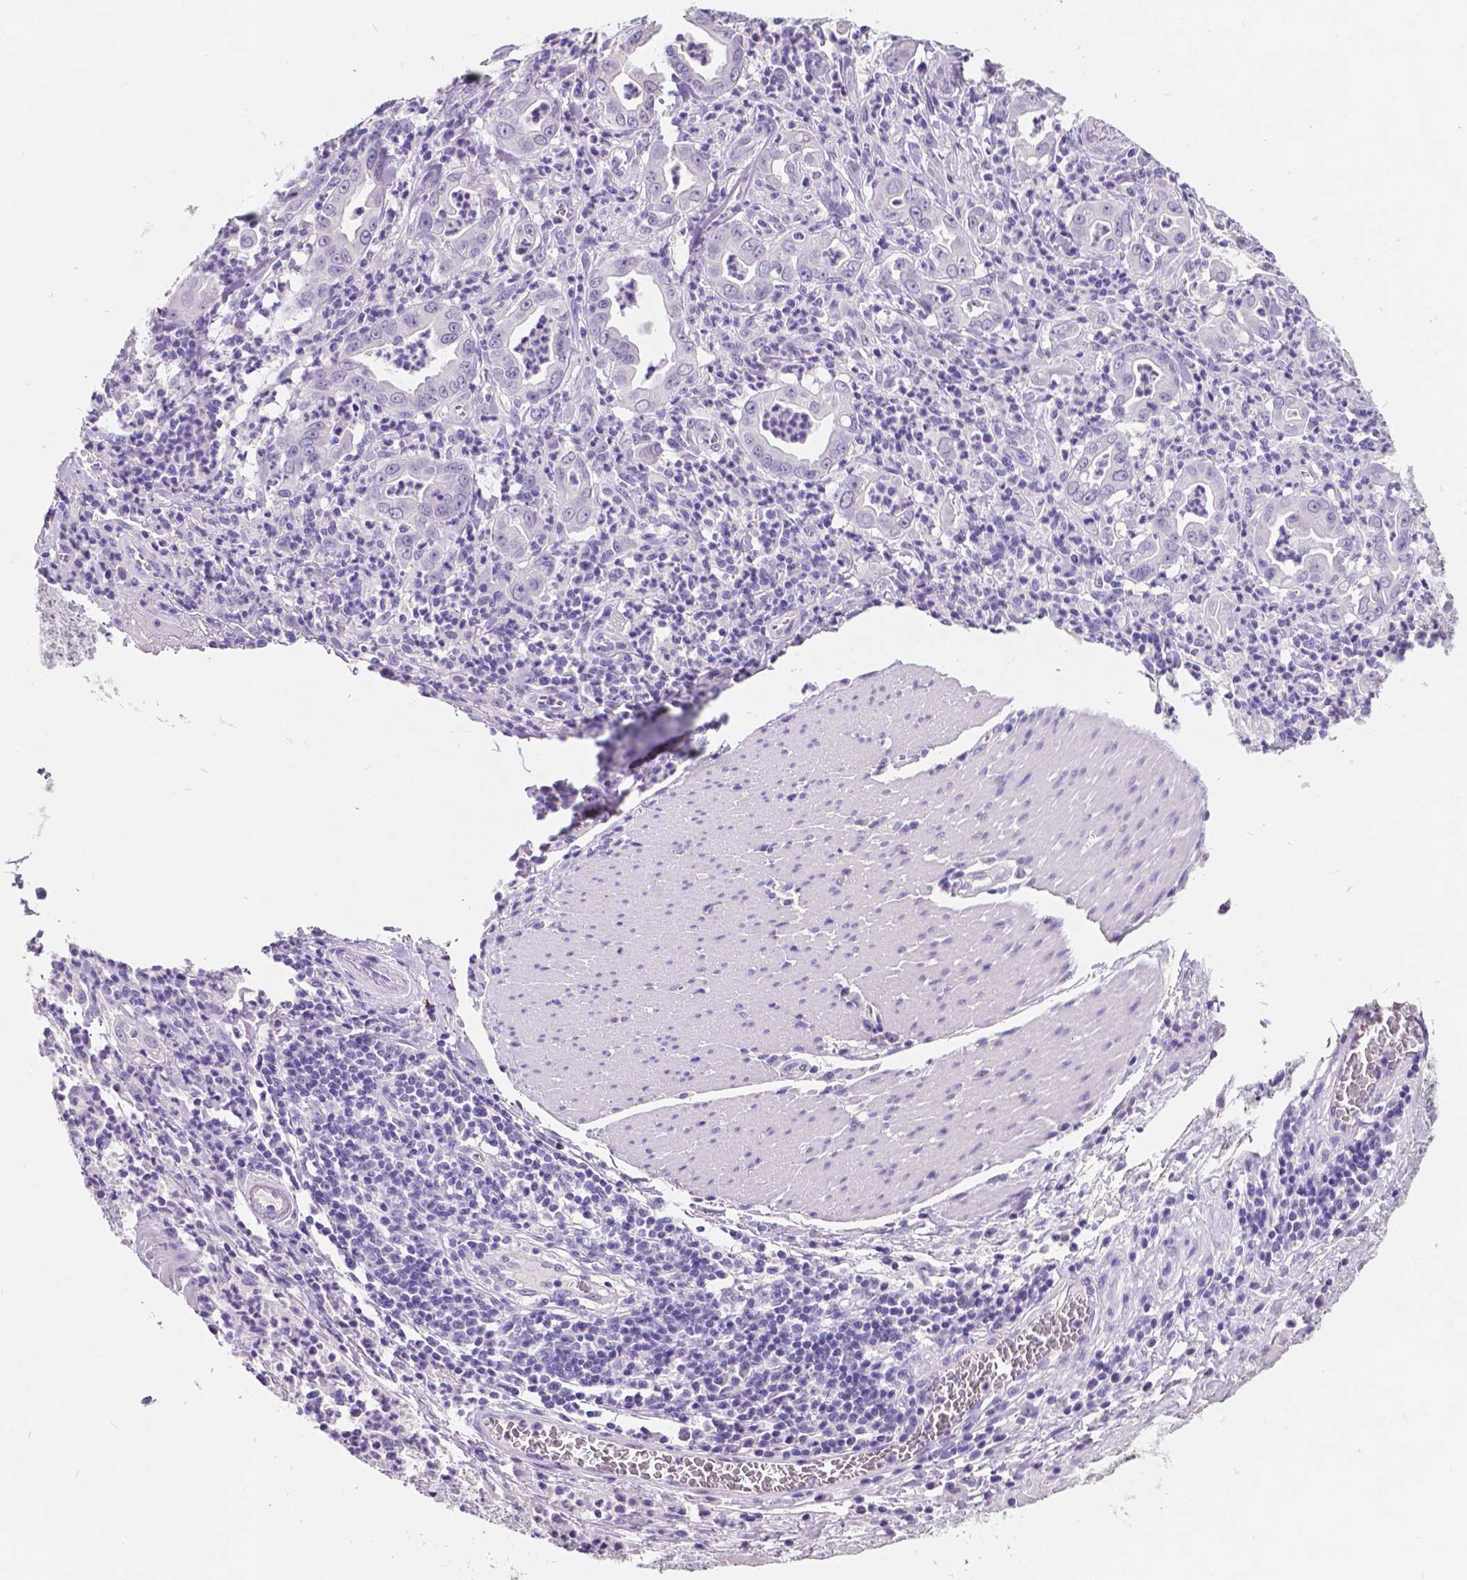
{"staining": {"intensity": "negative", "quantity": "none", "location": "none"}, "tissue": "stomach cancer", "cell_type": "Tumor cells", "image_type": "cancer", "snomed": [{"axis": "morphology", "description": "Adenocarcinoma, NOS"}, {"axis": "topography", "description": "Stomach, upper"}], "caption": "Tumor cells are negative for protein expression in human stomach cancer.", "gene": "SATB2", "patient": {"sex": "female", "age": 79}}